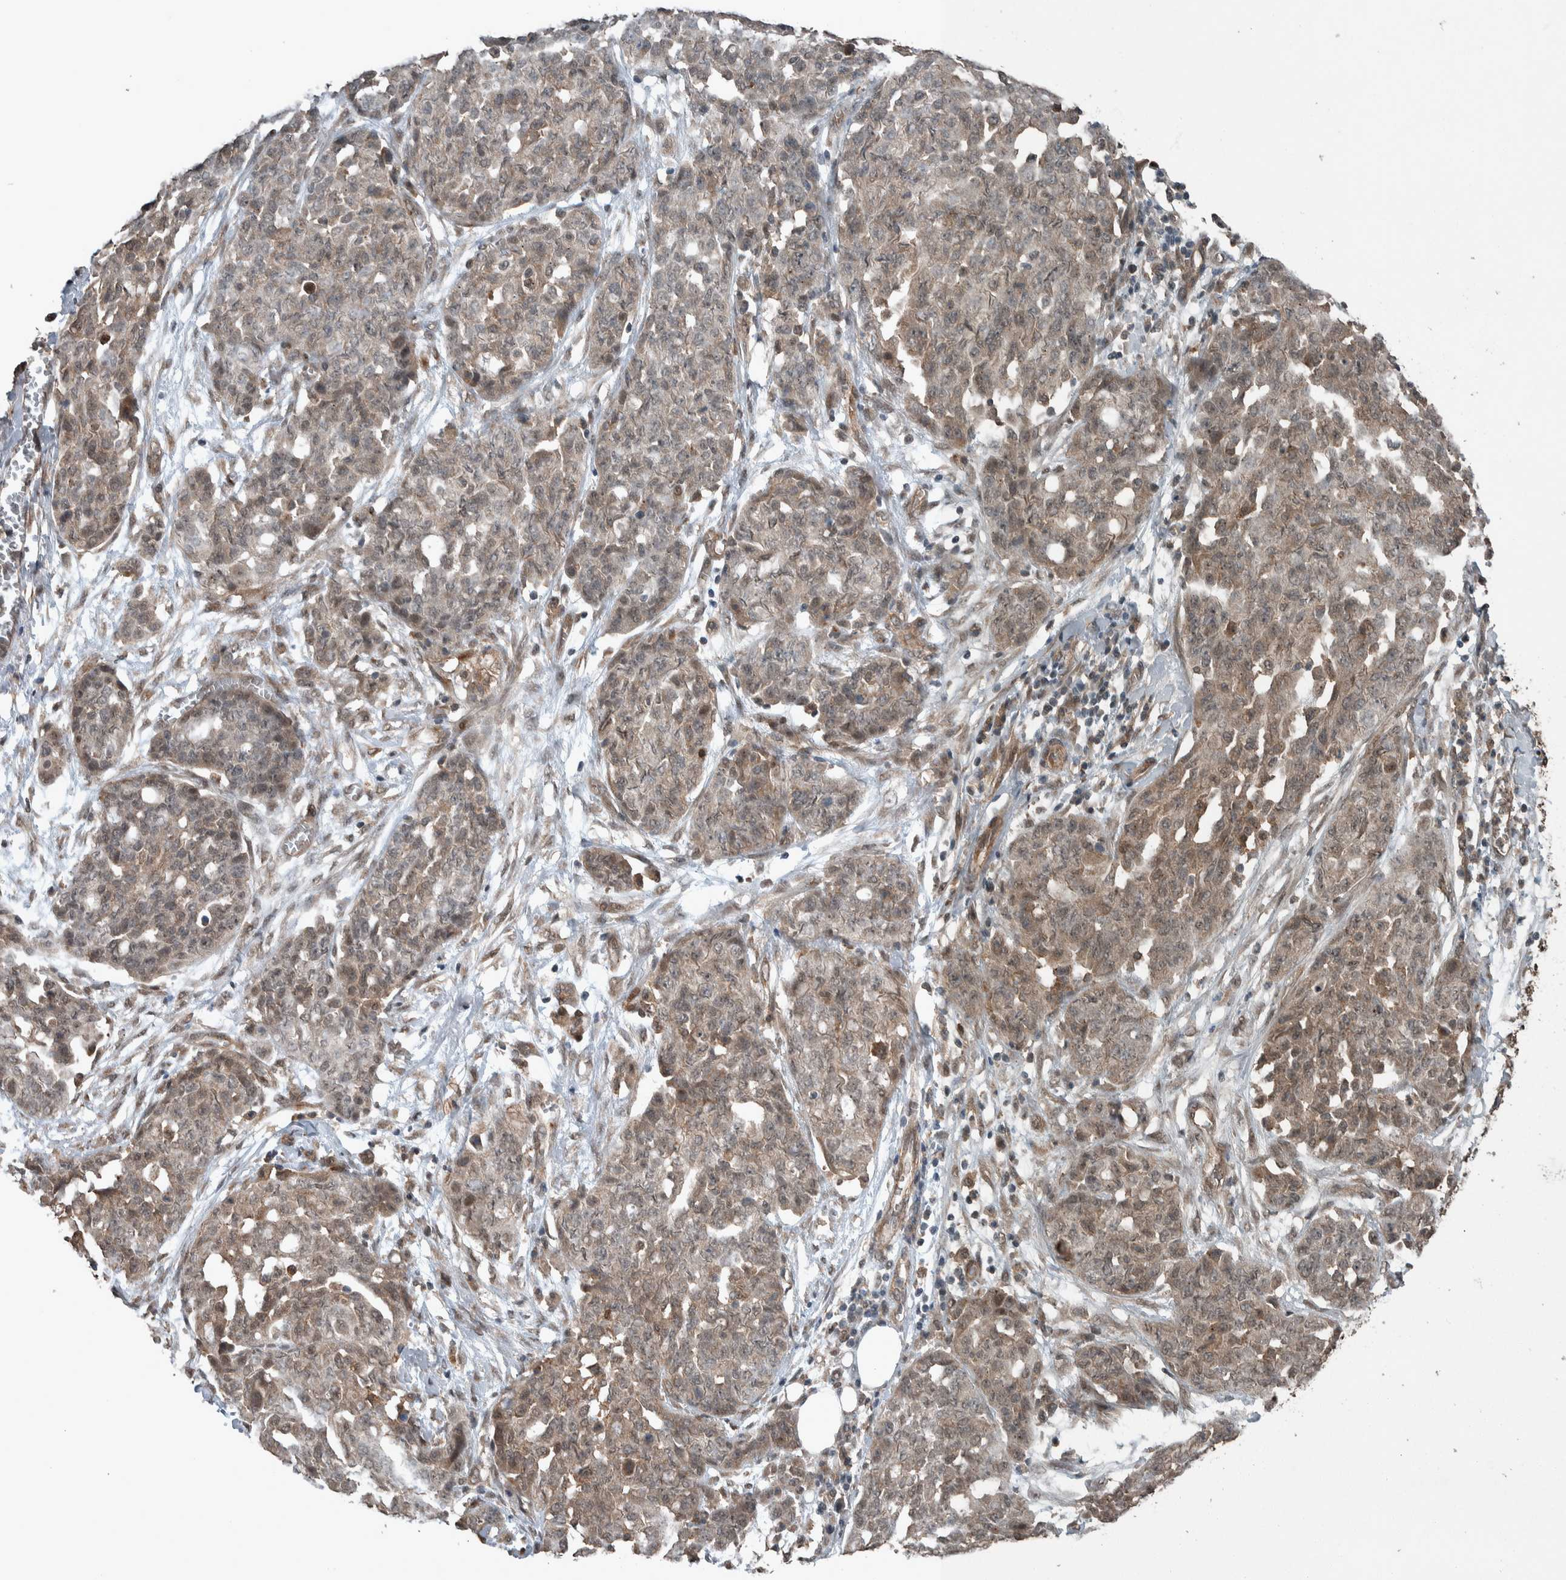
{"staining": {"intensity": "weak", "quantity": "25%-75%", "location": "cytoplasmic/membranous"}, "tissue": "ovarian cancer", "cell_type": "Tumor cells", "image_type": "cancer", "snomed": [{"axis": "morphology", "description": "Cystadenocarcinoma, serous, NOS"}, {"axis": "topography", "description": "Soft tissue"}, {"axis": "topography", "description": "Ovary"}], "caption": "Ovarian cancer (serous cystadenocarcinoma) tissue shows weak cytoplasmic/membranous expression in approximately 25%-75% of tumor cells (brown staining indicates protein expression, while blue staining denotes nuclei).", "gene": "MYO1E", "patient": {"sex": "female", "age": 57}}